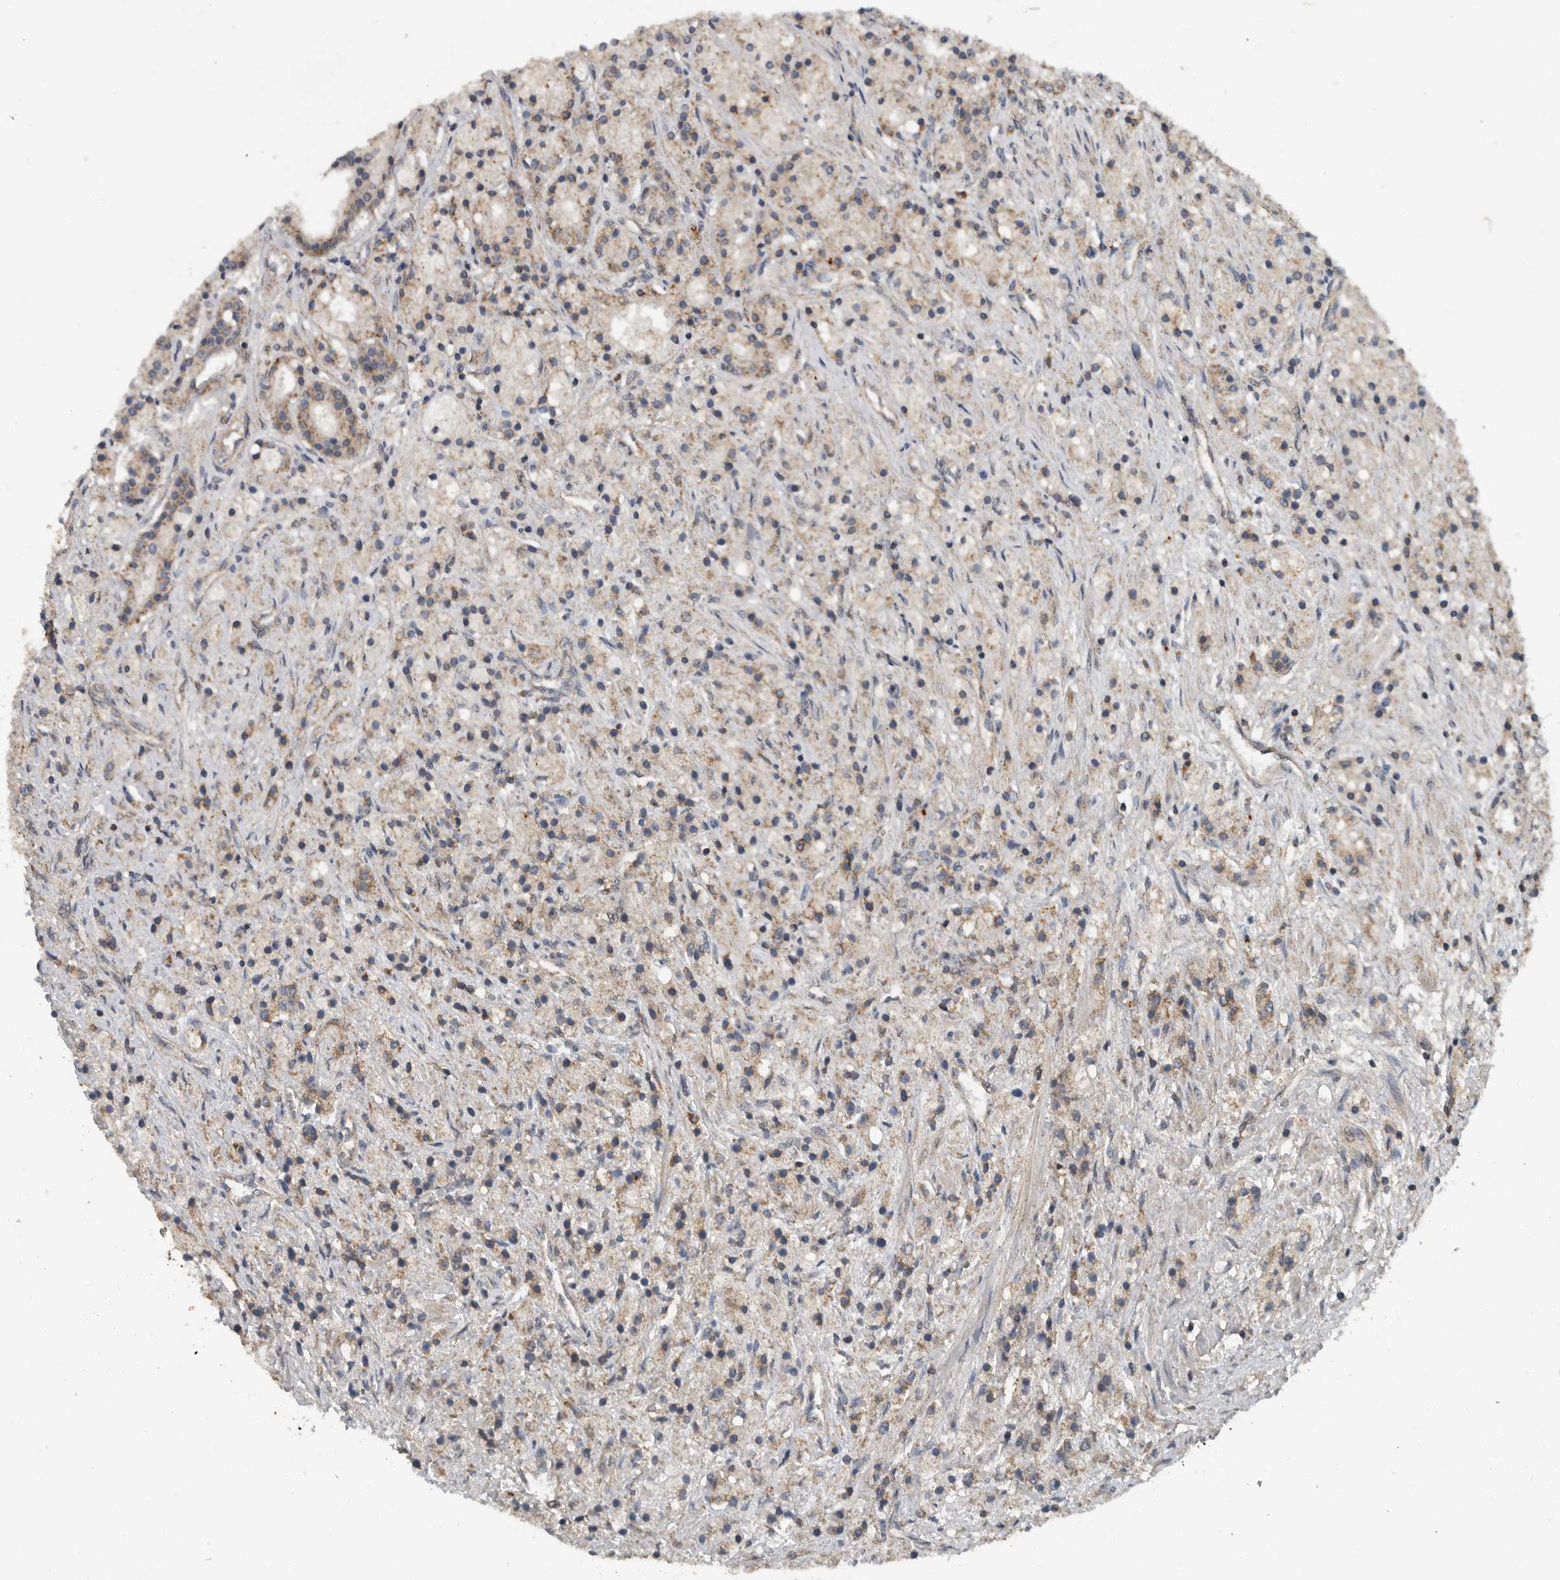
{"staining": {"intensity": "weak", "quantity": "25%-75%", "location": "cytoplasmic/membranous"}, "tissue": "prostate cancer", "cell_type": "Tumor cells", "image_type": "cancer", "snomed": [{"axis": "morphology", "description": "Adenocarcinoma, High grade"}, {"axis": "topography", "description": "Prostate"}], "caption": "A photomicrograph of human prostate cancer (adenocarcinoma (high-grade)) stained for a protein shows weak cytoplasmic/membranous brown staining in tumor cells.", "gene": "IL6ST", "patient": {"sex": "male", "age": 60}}